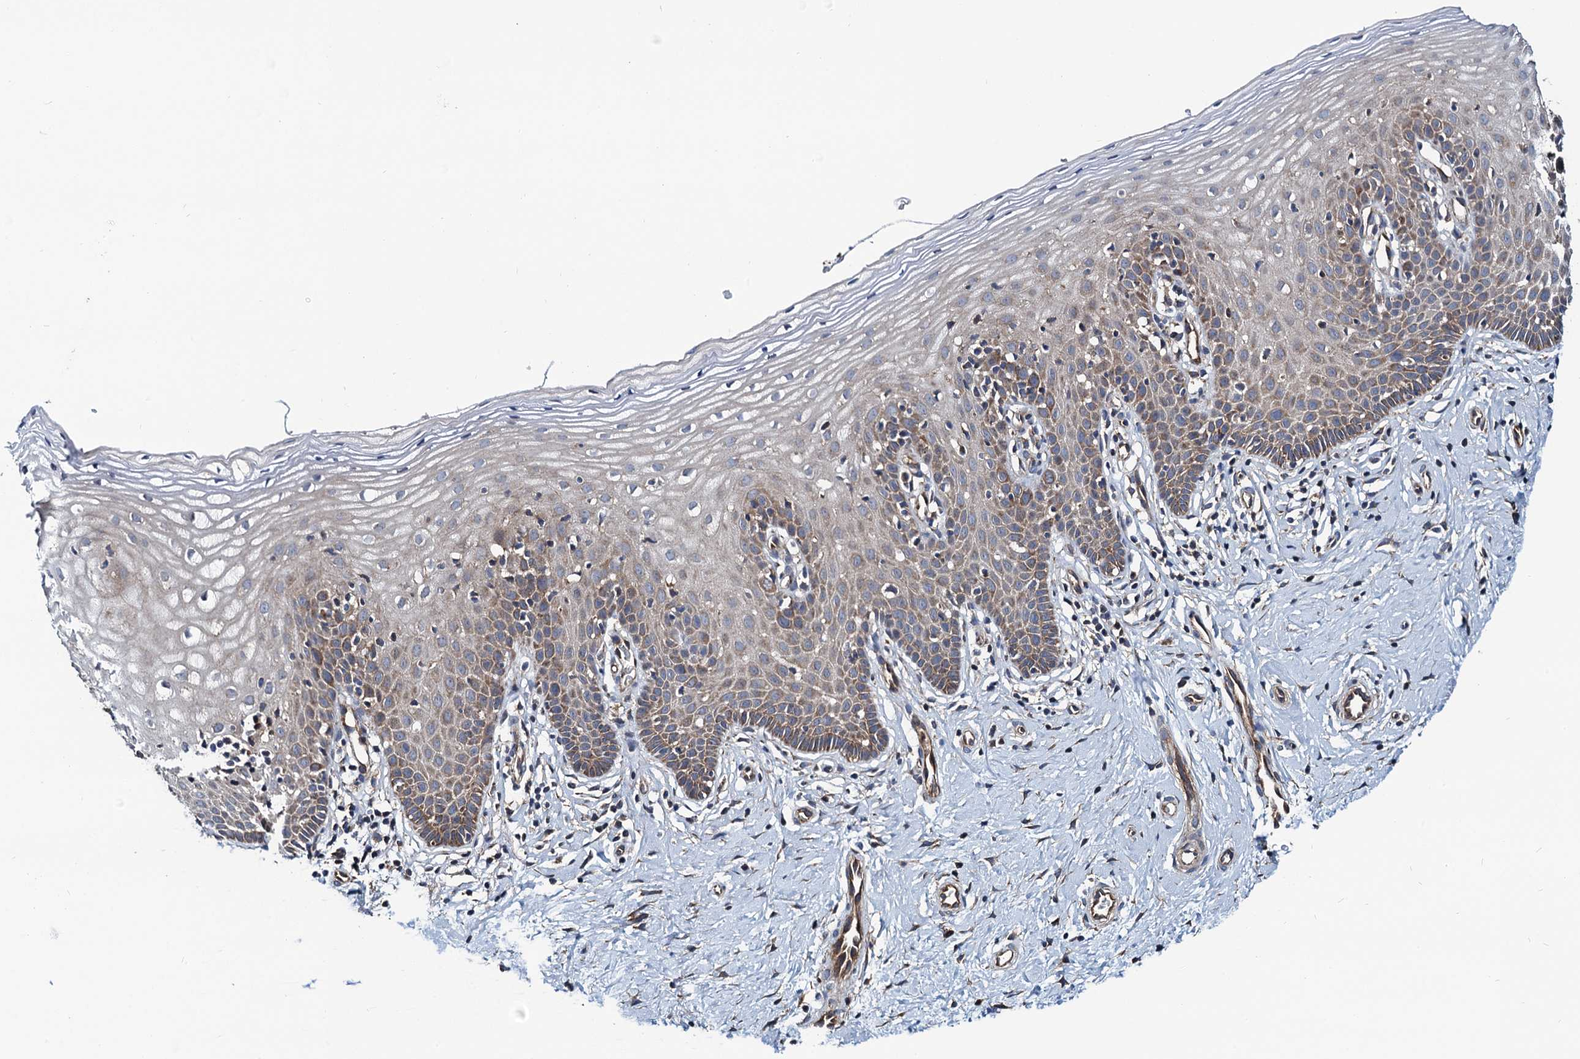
{"staining": {"intensity": "weak", "quantity": "25%-75%", "location": "cytoplasmic/membranous"}, "tissue": "cervix", "cell_type": "Glandular cells", "image_type": "normal", "snomed": [{"axis": "morphology", "description": "Normal tissue, NOS"}, {"axis": "topography", "description": "Cervix"}], "caption": "Immunohistochemical staining of unremarkable human cervix shows 25%-75% levels of weak cytoplasmic/membranous protein expression in approximately 25%-75% of glandular cells.", "gene": "NEK1", "patient": {"sex": "female", "age": 36}}